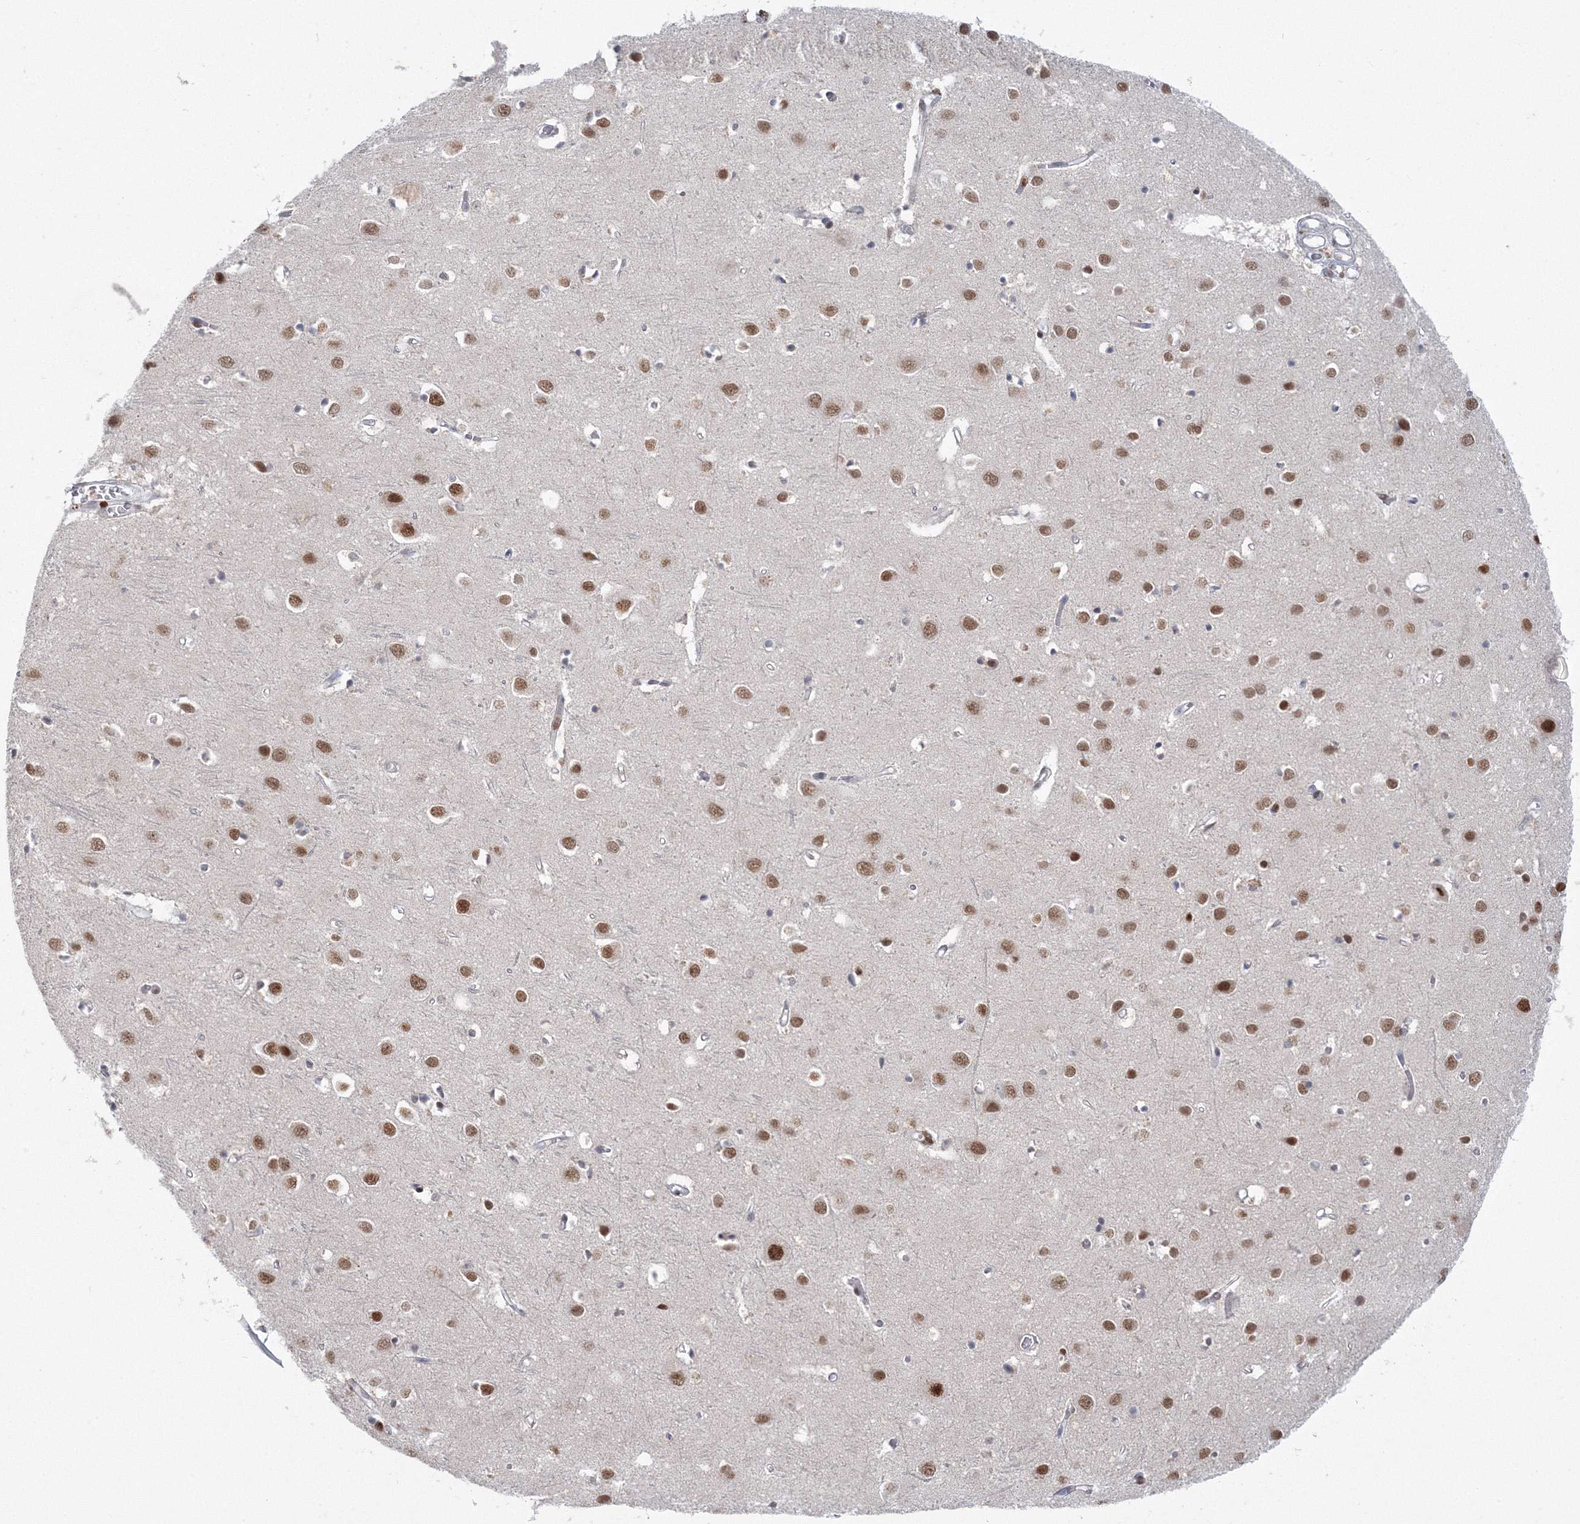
{"staining": {"intensity": "moderate", "quantity": ">75%", "location": "nuclear"}, "tissue": "cerebral cortex", "cell_type": "Endothelial cells", "image_type": "normal", "snomed": [{"axis": "morphology", "description": "Normal tissue, NOS"}, {"axis": "topography", "description": "Cerebral cortex"}], "caption": "Immunohistochemical staining of normal cerebral cortex displays moderate nuclear protein staining in approximately >75% of endothelial cells.", "gene": "C3orf33", "patient": {"sex": "female", "age": 64}}